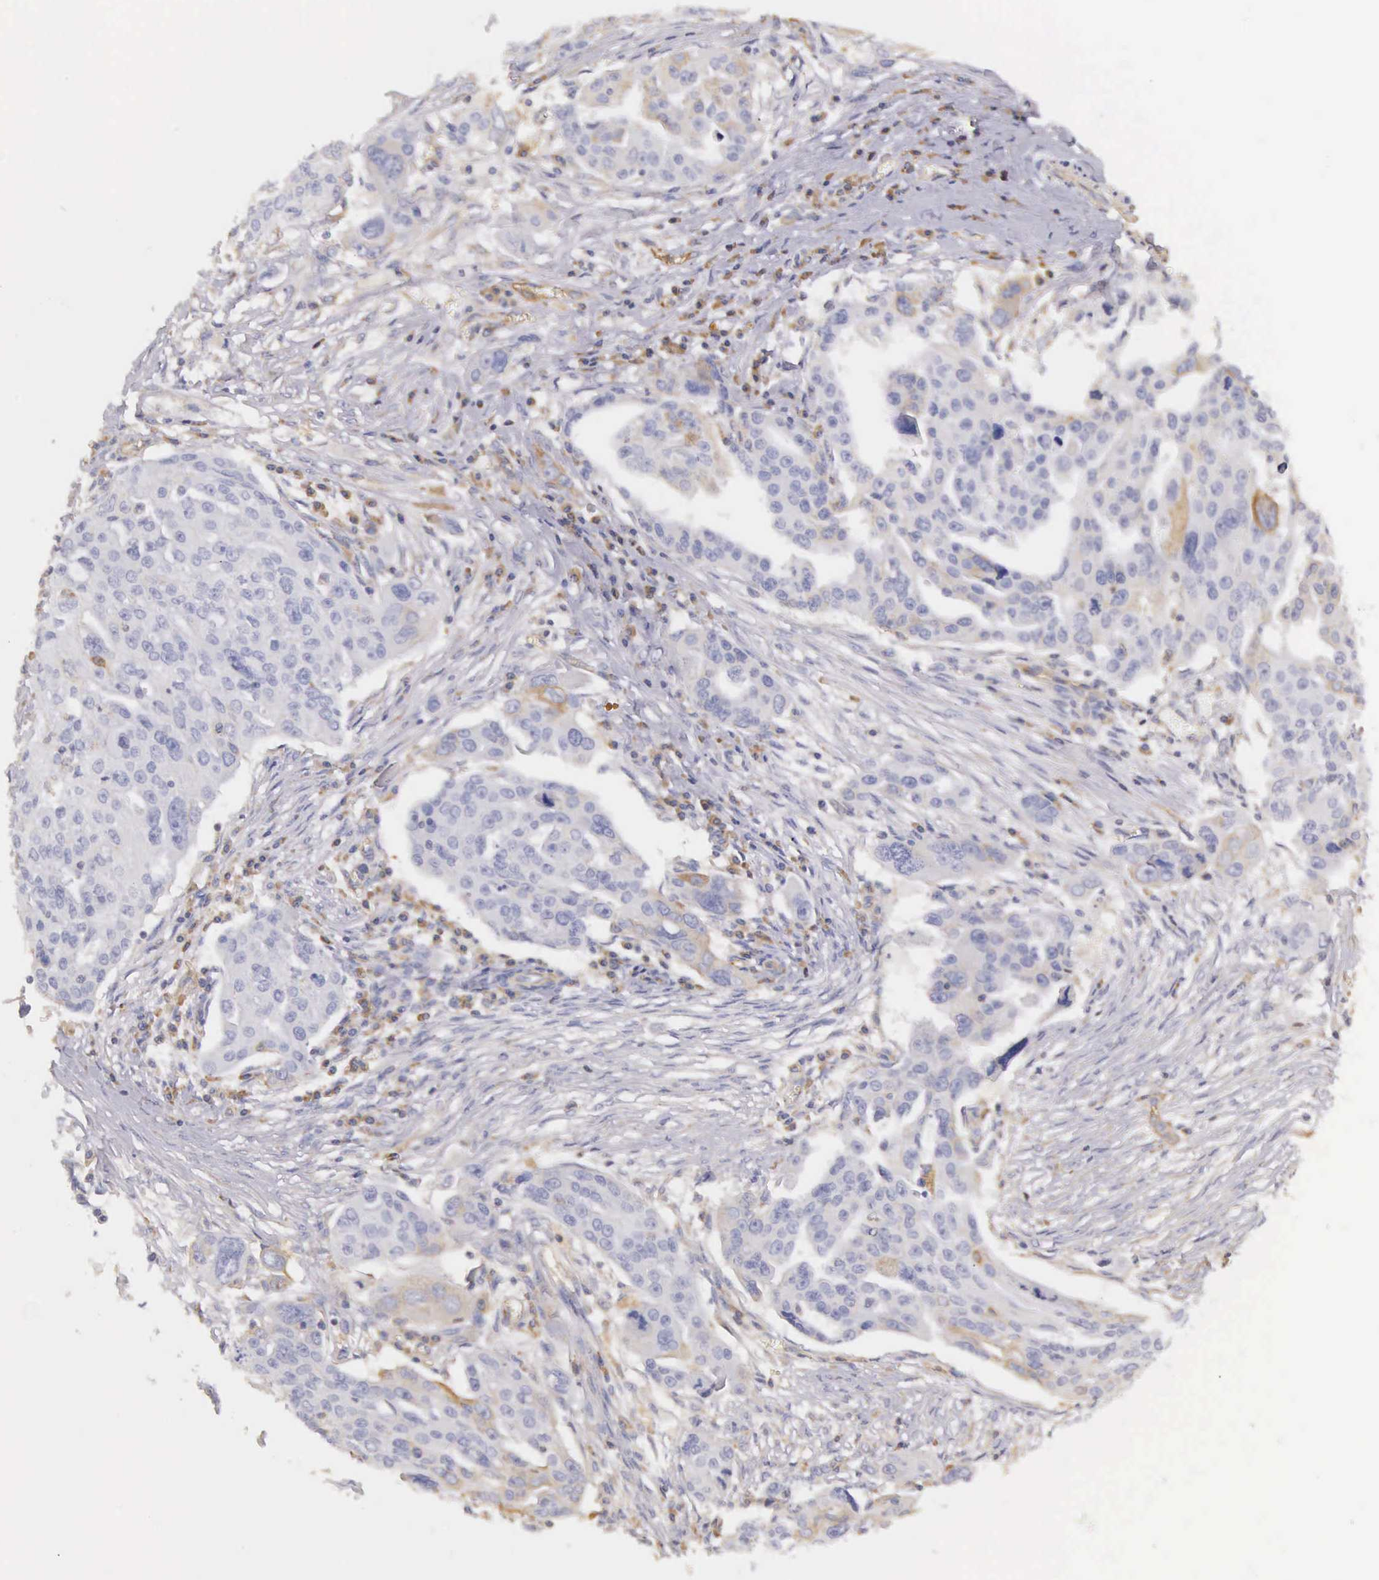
{"staining": {"intensity": "negative", "quantity": "none", "location": "none"}, "tissue": "ovarian cancer", "cell_type": "Tumor cells", "image_type": "cancer", "snomed": [{"axis": "morphology", "description": "Carcinoma, endometroid"}, {"axis": "topography", "description": "Ovary"}], "caption": "Ovarian cancer was stained to show a protein in brown. There is no significant expression in tumor cells. The staining was performed using DAB (3,3'-diaminobenzidine) to visualize the protein expression in brown, while the nuclei were stained in blue with hematoxylin (Magnification: 20x).", "gene": "OSBPL3", "patient": {"sex": "female", "age": 75}}